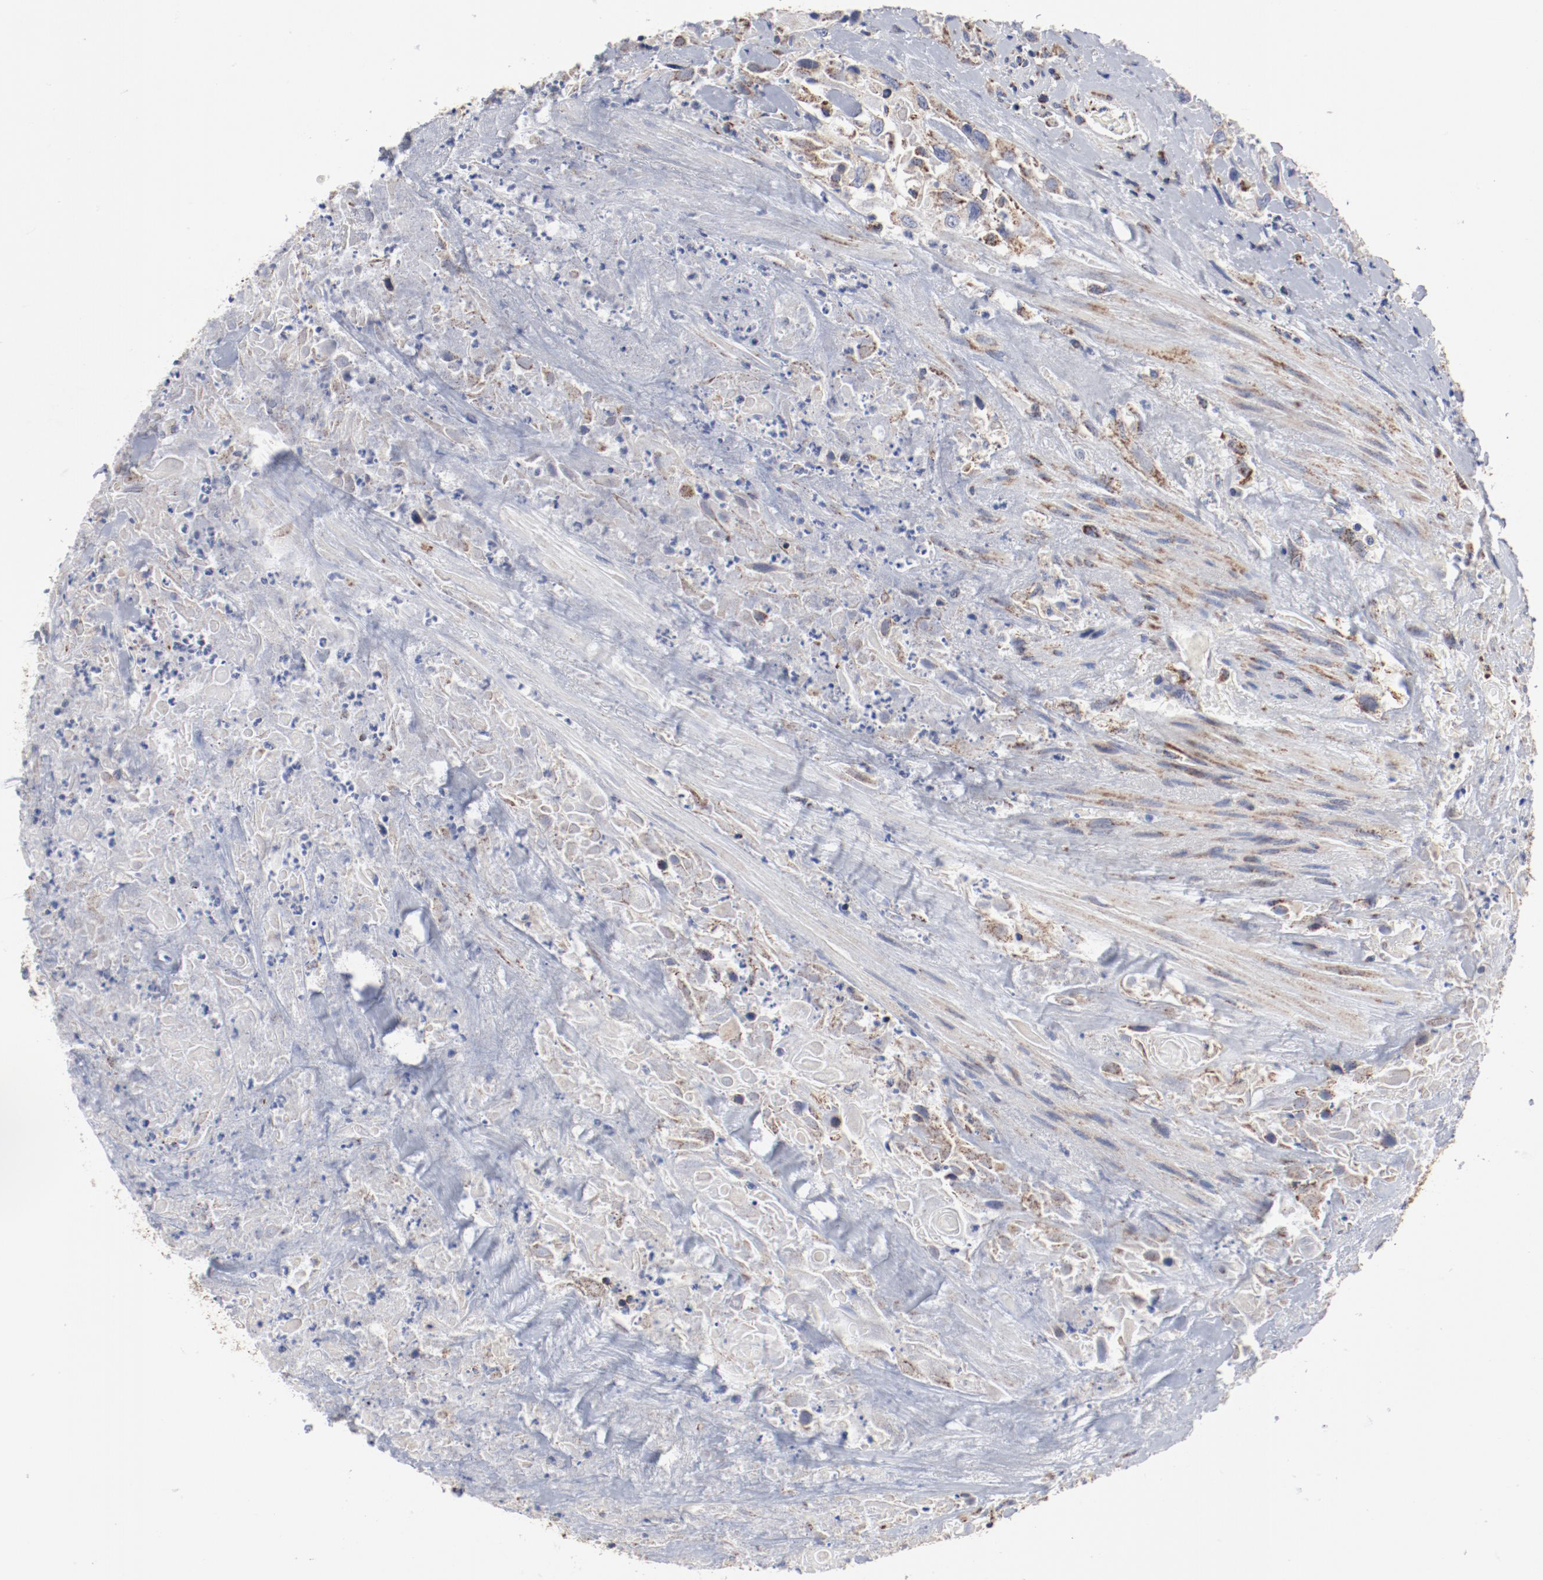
{"staining": {"intensity": "weak", "quantity": "<25%", "location": "cytoplasmic/membranous"}, "tissue": "urothelial cancer", "cell_type": "Tumor cells", "image_type": "cancer", "snomed": [{"axis": "morphology", "description": "Urothelial carcinoma, High grade"}, {"axis": "topography", "description": "Urinary bladder"}], "caption": "A micrograph of human urothelial cancer is negative for staining in tumor cells.", "gene": "NDUFV2", "patient": {"sex": "female", "age": 84}}